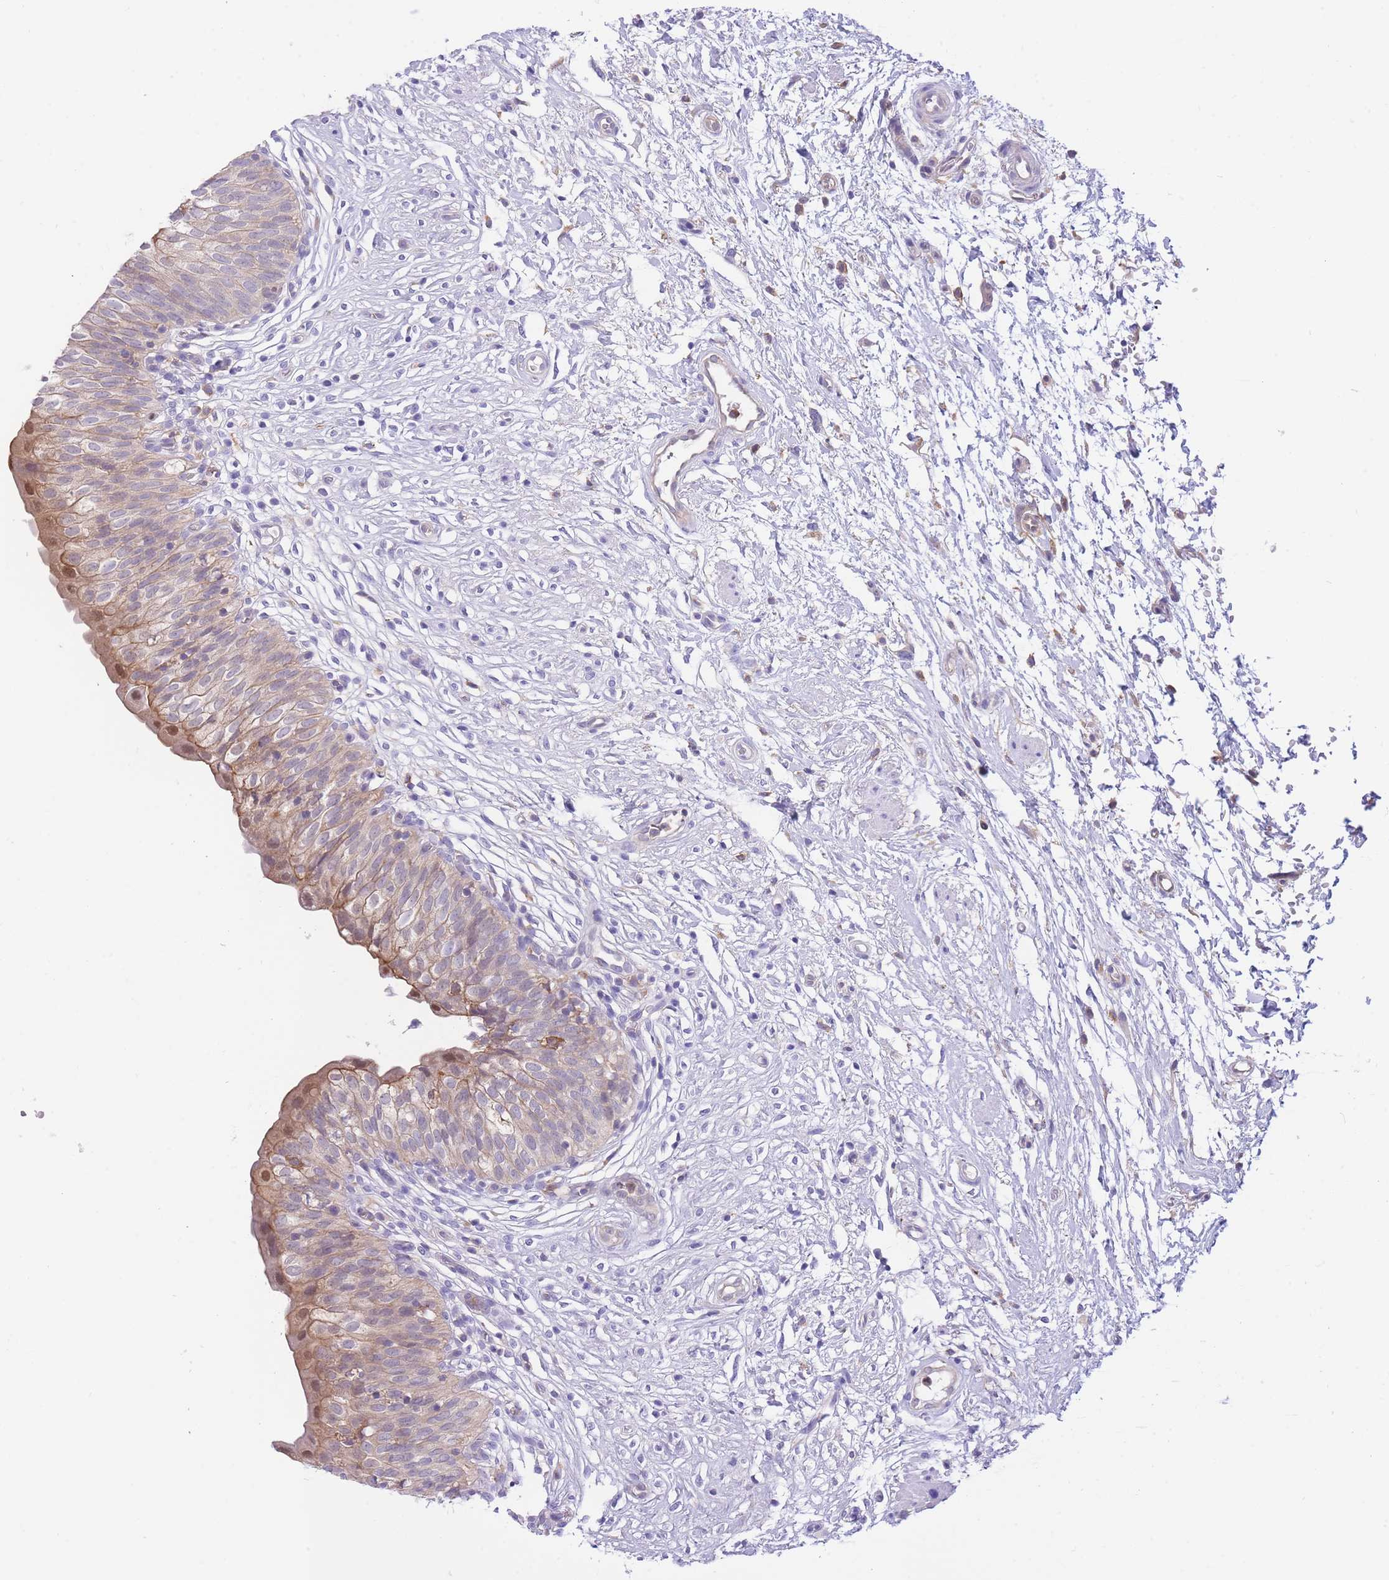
{"staining": {"intensity": "moderate", "quantity": "<25%", "location": "cytoplasmic/membranous,nuclear"}, "tissue": "urinary bladder", "cell_type": "Urothelial cells", "image_type": "normal", "snomed": [{"axis": "morphology", "description": "Normal tissue, NOS"}, {"axis": "topography", "description": "Urinary bladder"}], "caption": "A brown stain labels moderate cytoplasmic/membranous,nuclear positivity of a protein in urothelial cells of unremarkable urinary bladder. The staining was performed using DAB (3,3'-diaminobenzidine) to visualize the protein expression in brown, while the nuclei were stained in blue with hematoxylin (Magnification: 20x).", "gene": "NAMPT", "patient": {"sex": "male", "age": 55}}